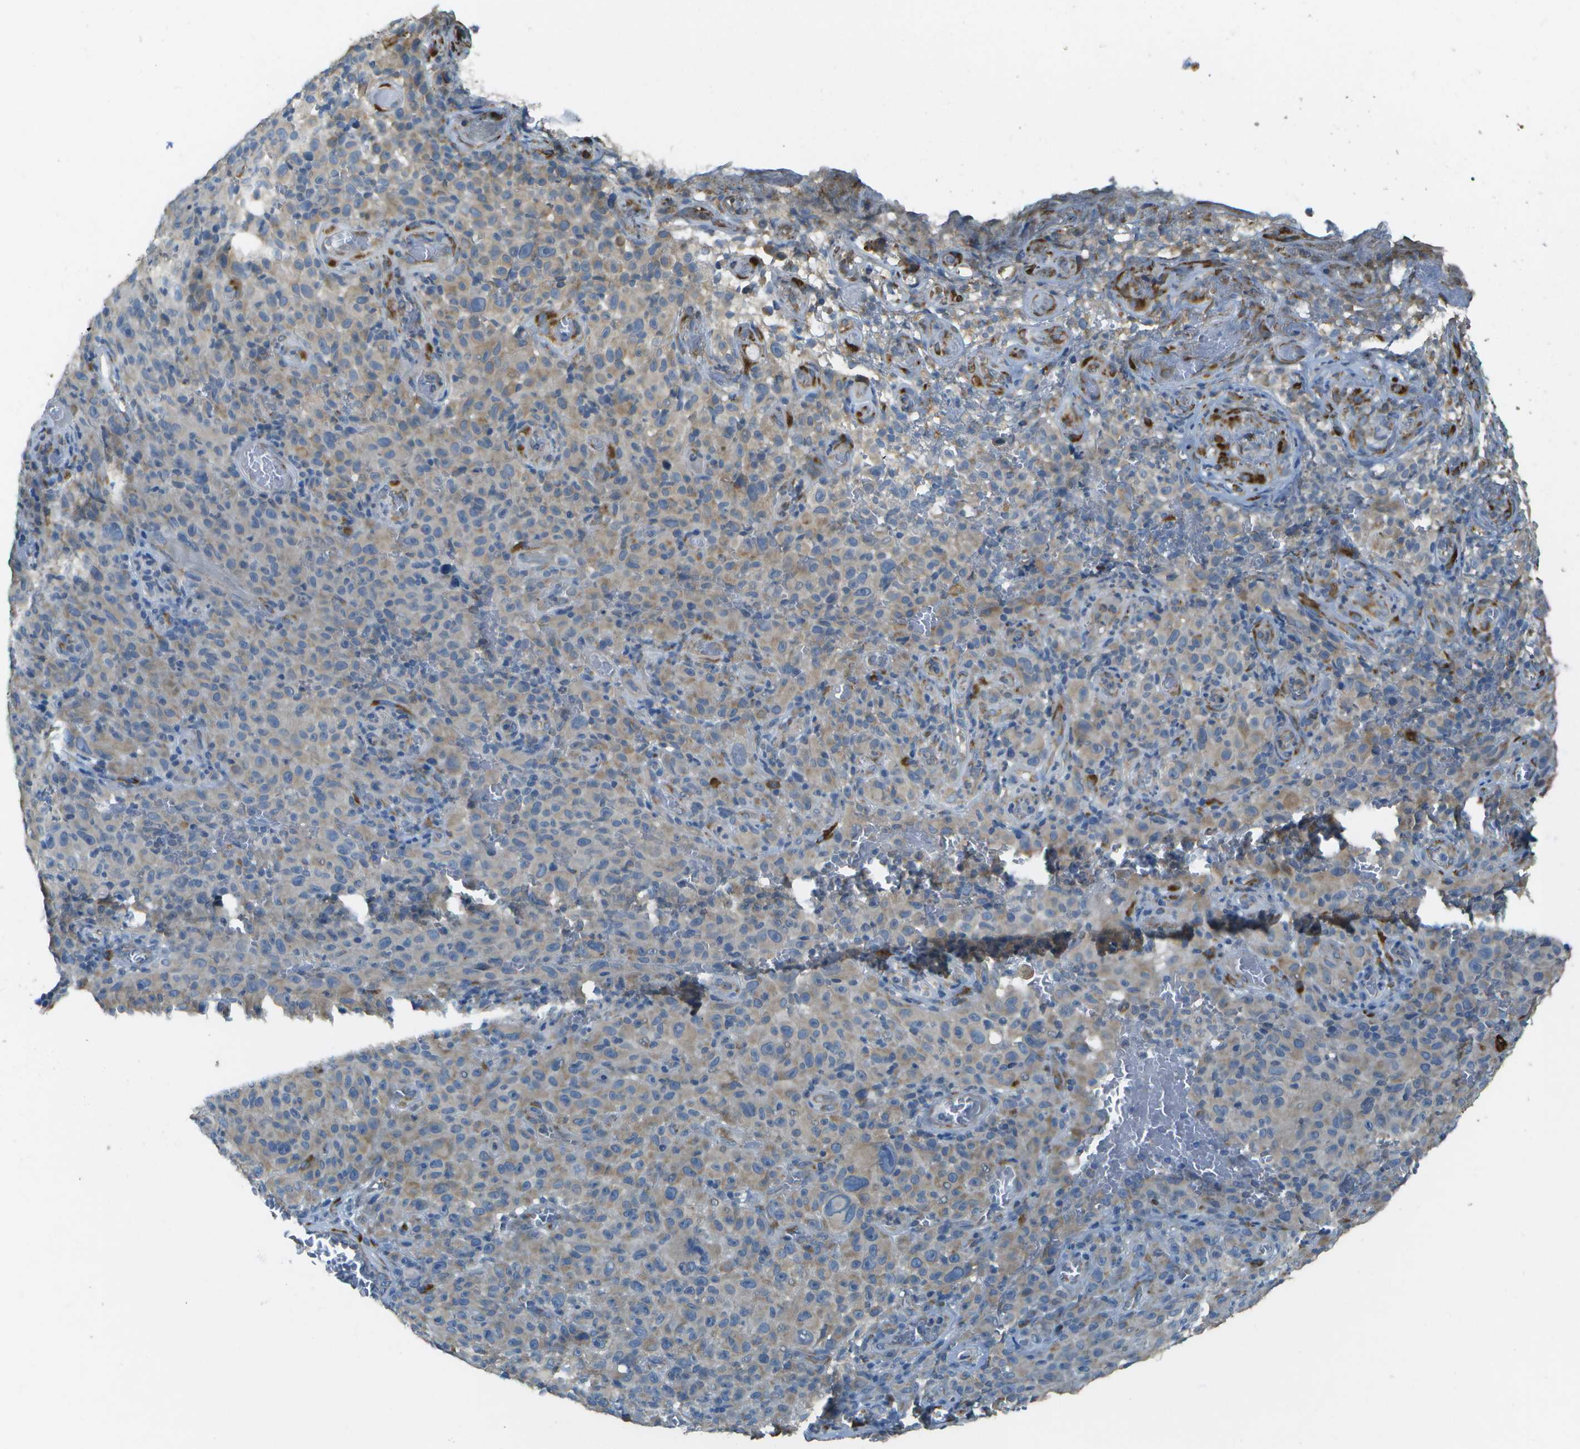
{"staining": {"intensity": "weak", "quantity": ">75%", "location": "cytoplasmic/membranous"}, "tissue": "melanoma", "cell_type": "Tumor cells", "image_type": "cancer", "snomed": [{"axis": "morphology", "description": "Malignant melanoma, NOS"}, {"axis": "topography", "description": "Skin"}], "caption": "An image showing weak cytoplasmic/membranous positivity in approximately >75% of tumor cells in malignant melanoma, as visualized by brown immunohistochemical staining.", "gene": "KCTD3", "patient": {"sex": "female", "age": 82}}